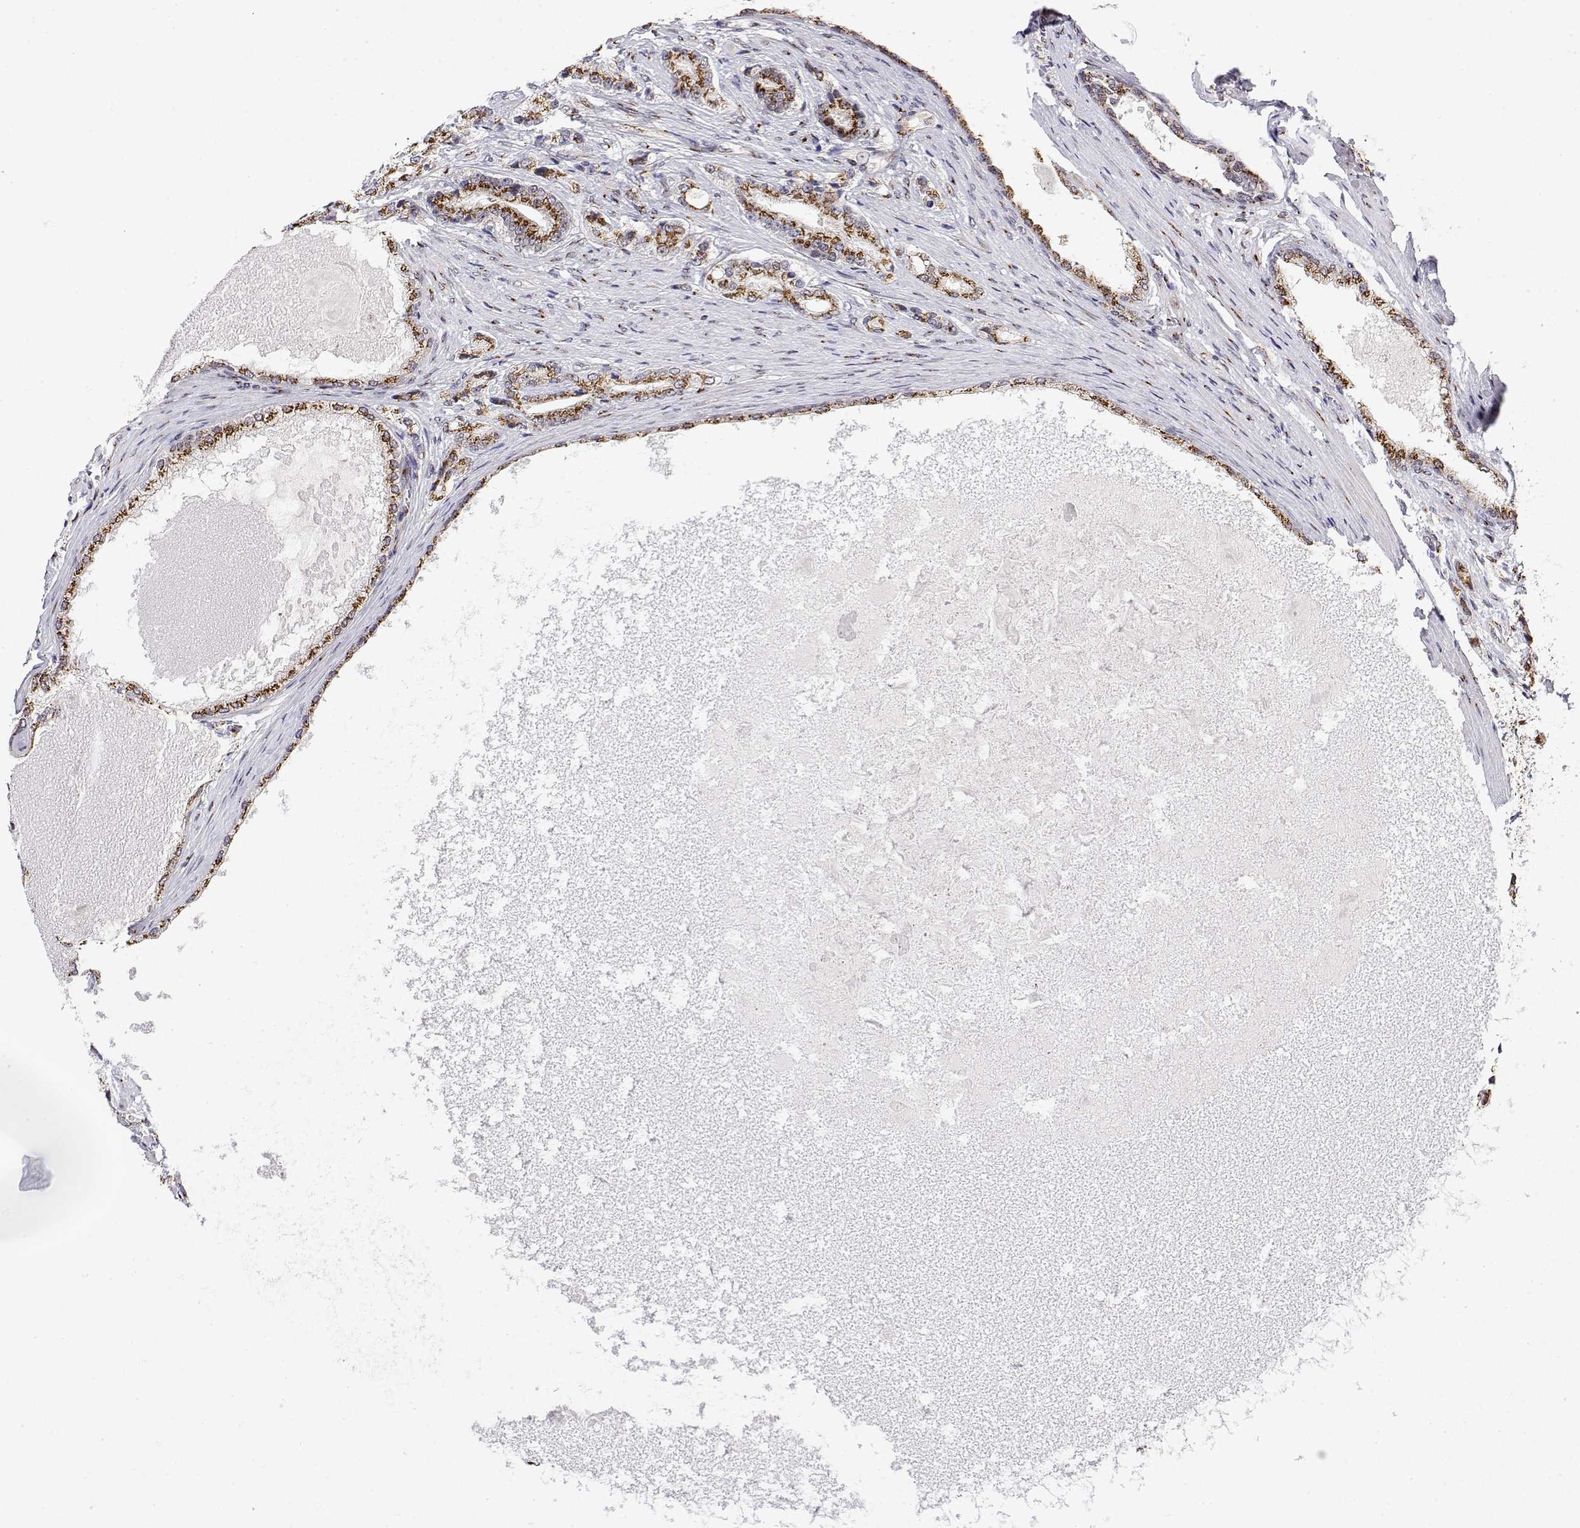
{"staining": {"intensity": "strong", "quantity": ">75%", "location": "cytoplasmic/membranous"}, "tissue": "prostate cancer", "cell_type": "Tumor cells", "image_type": "cancer", "snomed": [{"axis": "morphology", "description": "Adenocarcinoma, High grade"}, {"axis": "topography", "description": "Prostate and seminal vesicle, NOS"}], "caption": "The immunohistochemical stain shows strong cytoplasmic/membranous positivity in tumor cells of adenocarcinoma (high-grade) (prostate) tissue. (Brightfield microscopy of DAB IHC at high magnification).", "gene": "YIPF3", "patient": {"sex": "male", "age": 61}}